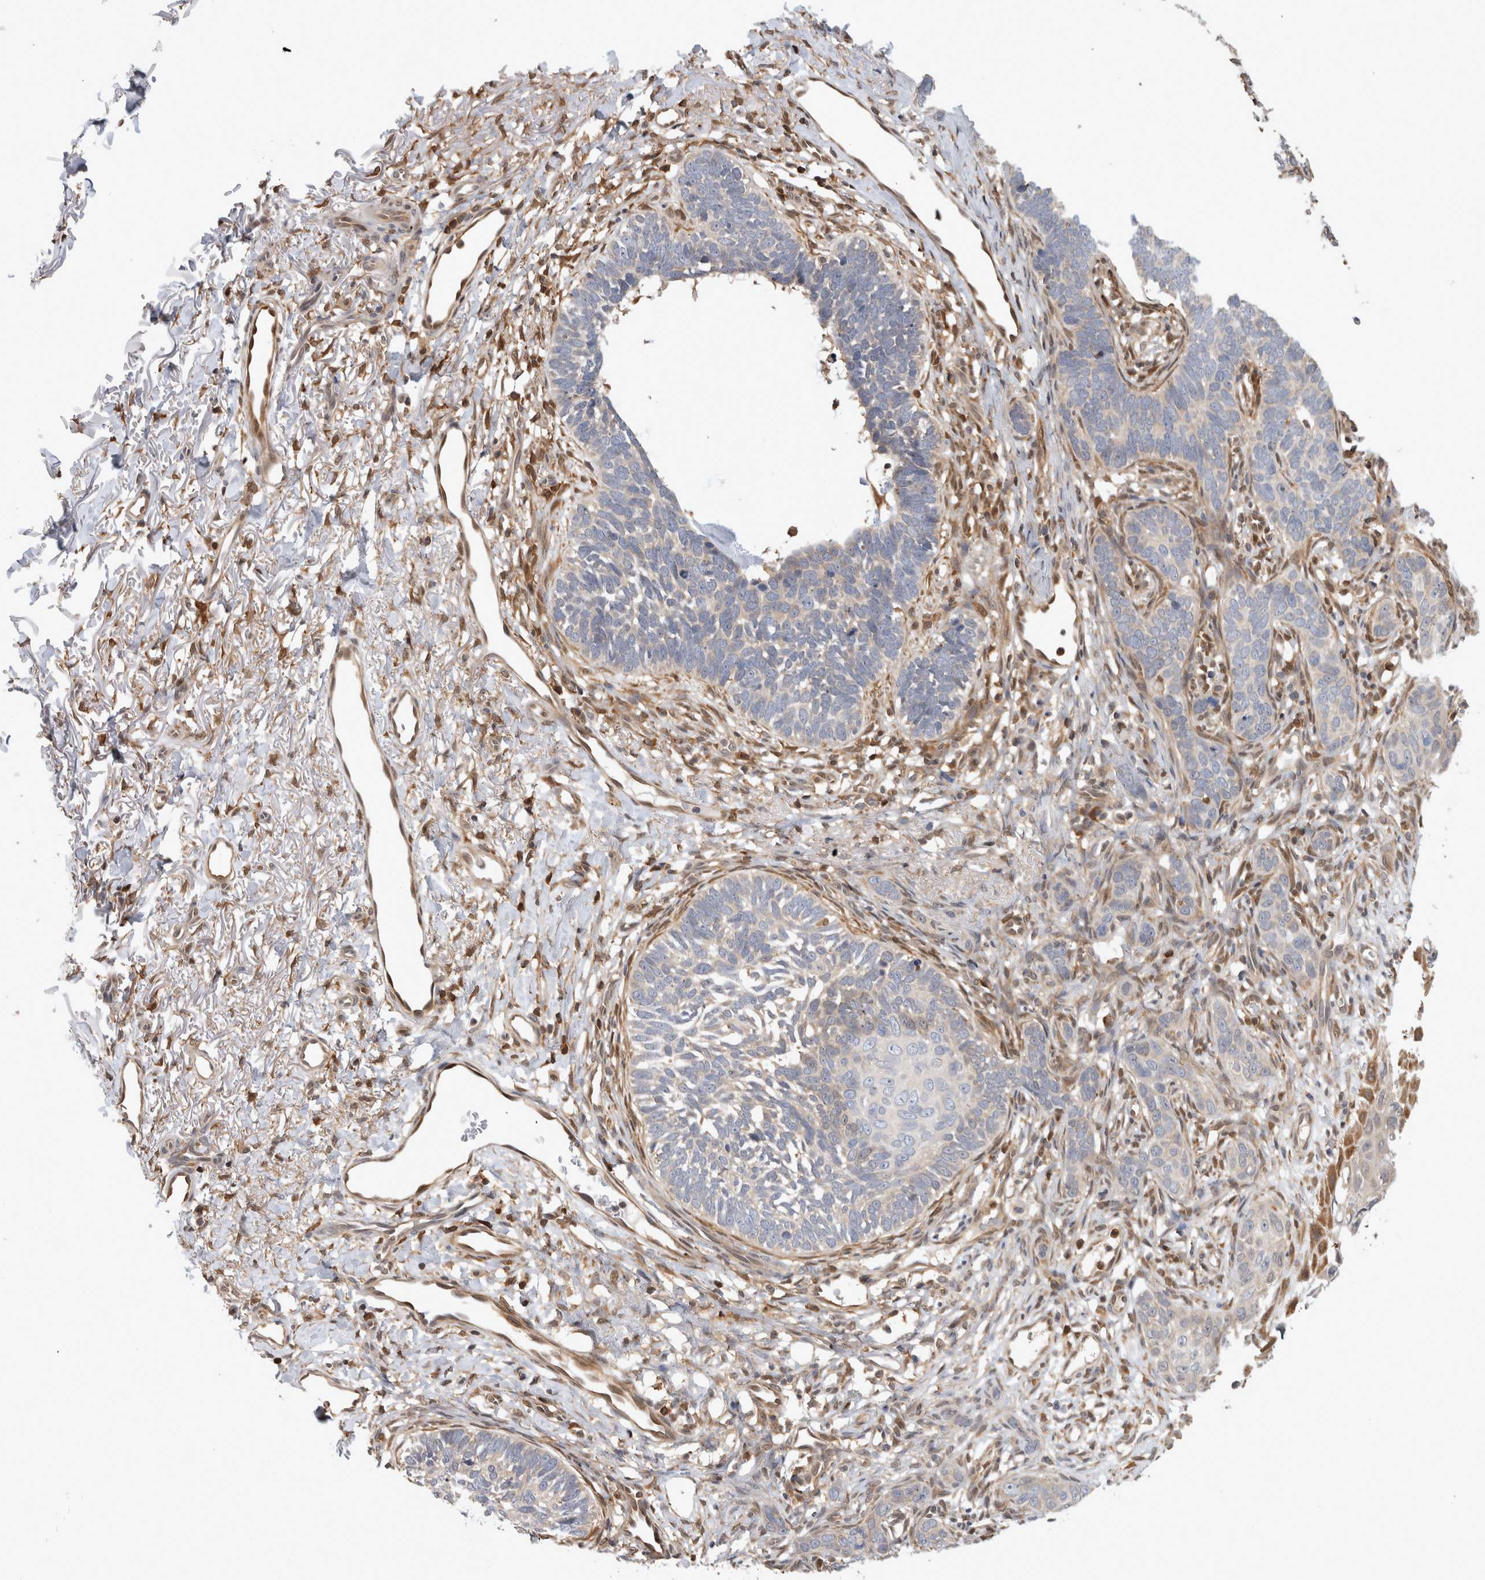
{"staining": {"intensity": "negative", "quantity": "none", "location": "none"}, "tissue": "skin cancer", "cell_type": "Tumor cells", "image_type": "cancer", "snomed": [{"axis": "morphology", "description": "Normal tissue, NOS"}, {"axis": "morphology", "description": "Basal cell carcinoma"}, {"axis": "topography", "description": "Skin"}], "caption": "This is an immunohistochemistry image of basal cell carcinoma (skin). There is no positivity in tumor cells.", "gene": "ASTN2", "patient": {"sex": "male", "age": 77}}